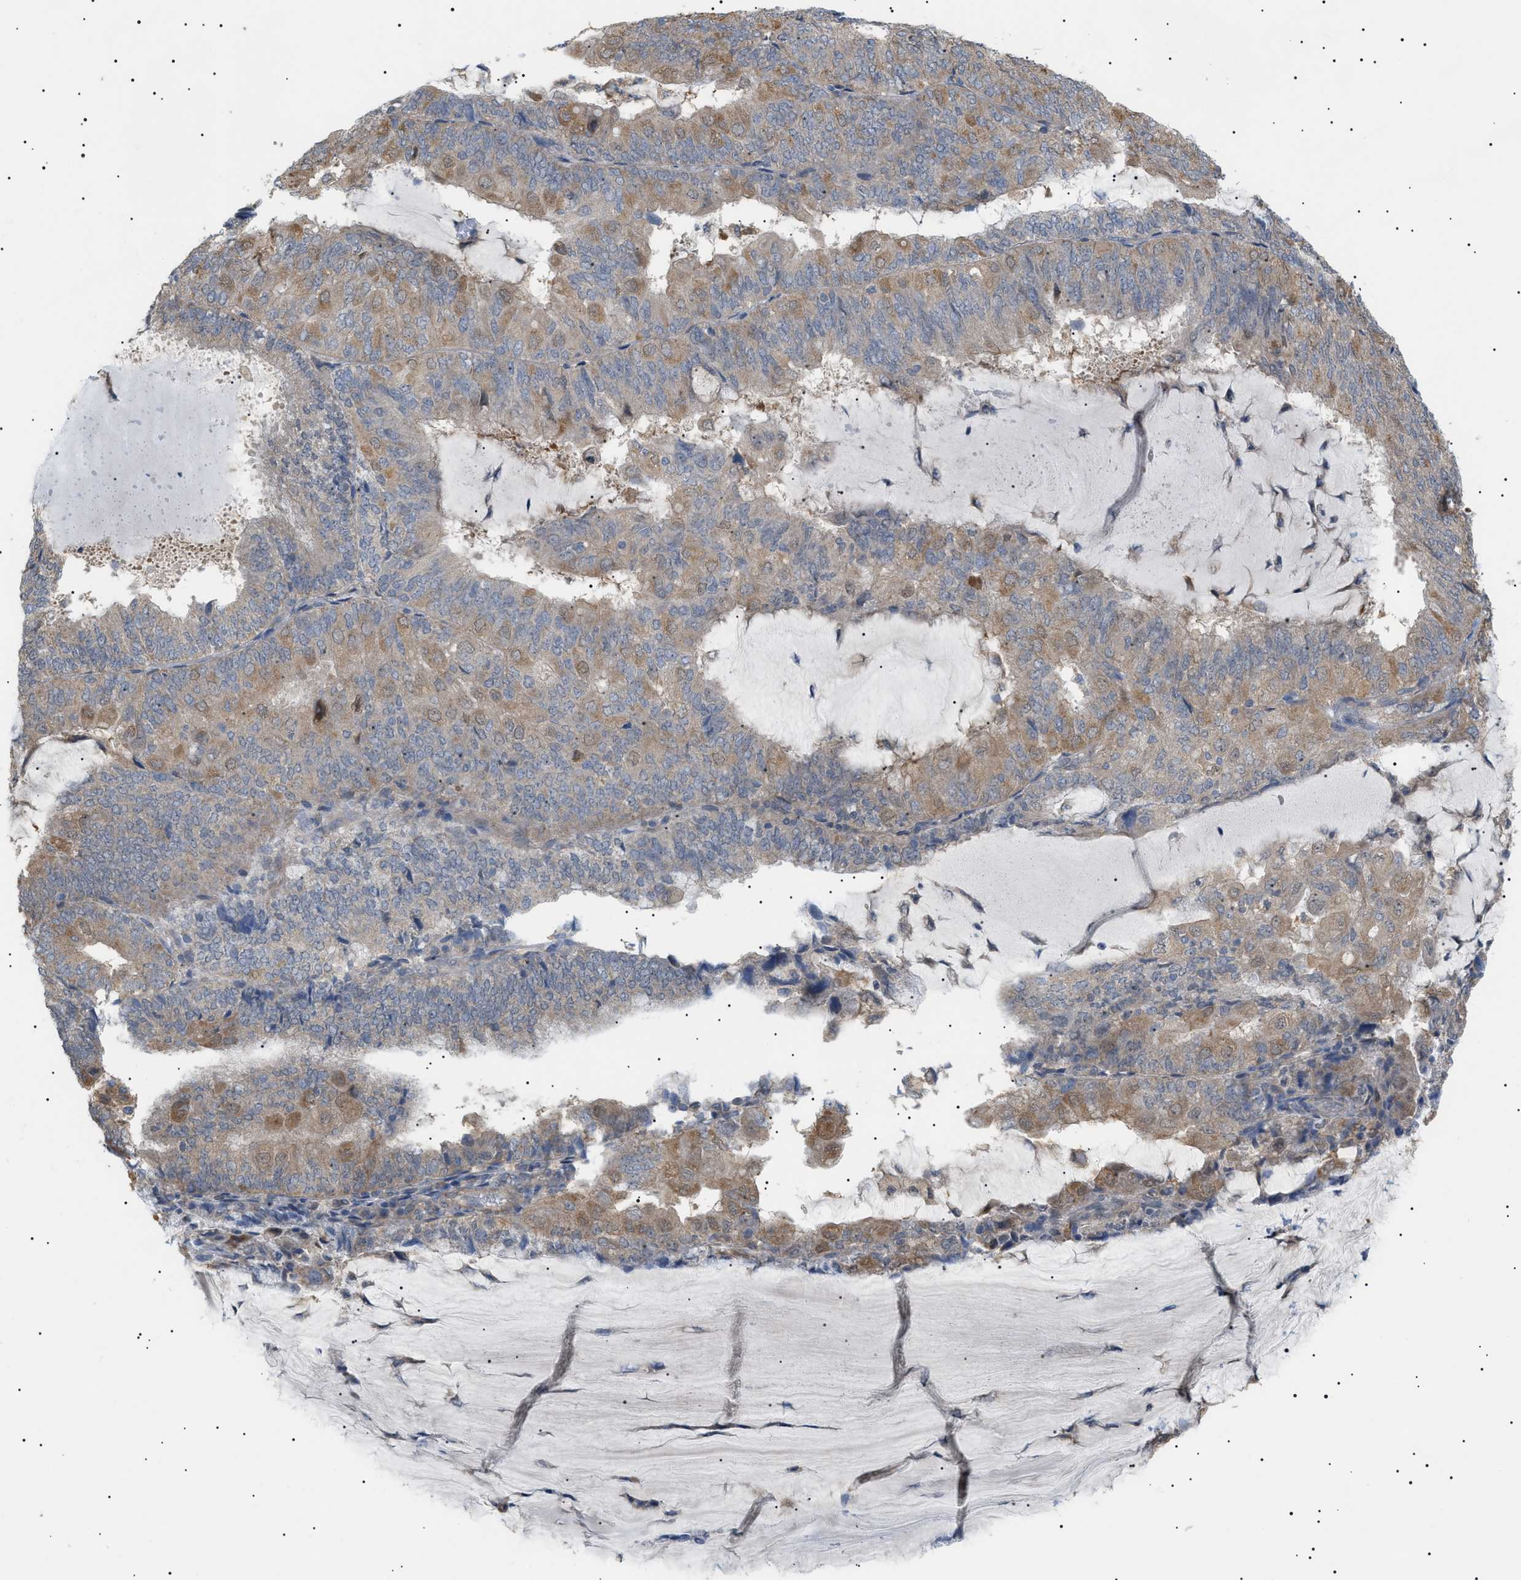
{"staining": {"intensity": "weak", "quantity": "25%-75%", "location": "cytoplasmic/membranous"}, "tissue": "endometrial cancer", "cell_type": "Tumor cells", "image_type": "cancer", "snomed": [{"axis": "morphology", "description": "Adenocarcinoma, NOS"}, {"axis": "topography", "description": "Endometrium"}], "caption": "Brown immunohistochemical staining in endometrial cancer displays weak cytoplasmic/membranous expression in about 25%-75% of tumor cells. (Stains: DAB (3,3'-diaminobenzidine) in brown, nuclei in blue, Microscopy: brightfield microscopy at high magnification).", "gene": "IRS2", "patient": {"sex": "female", "age": 81}}